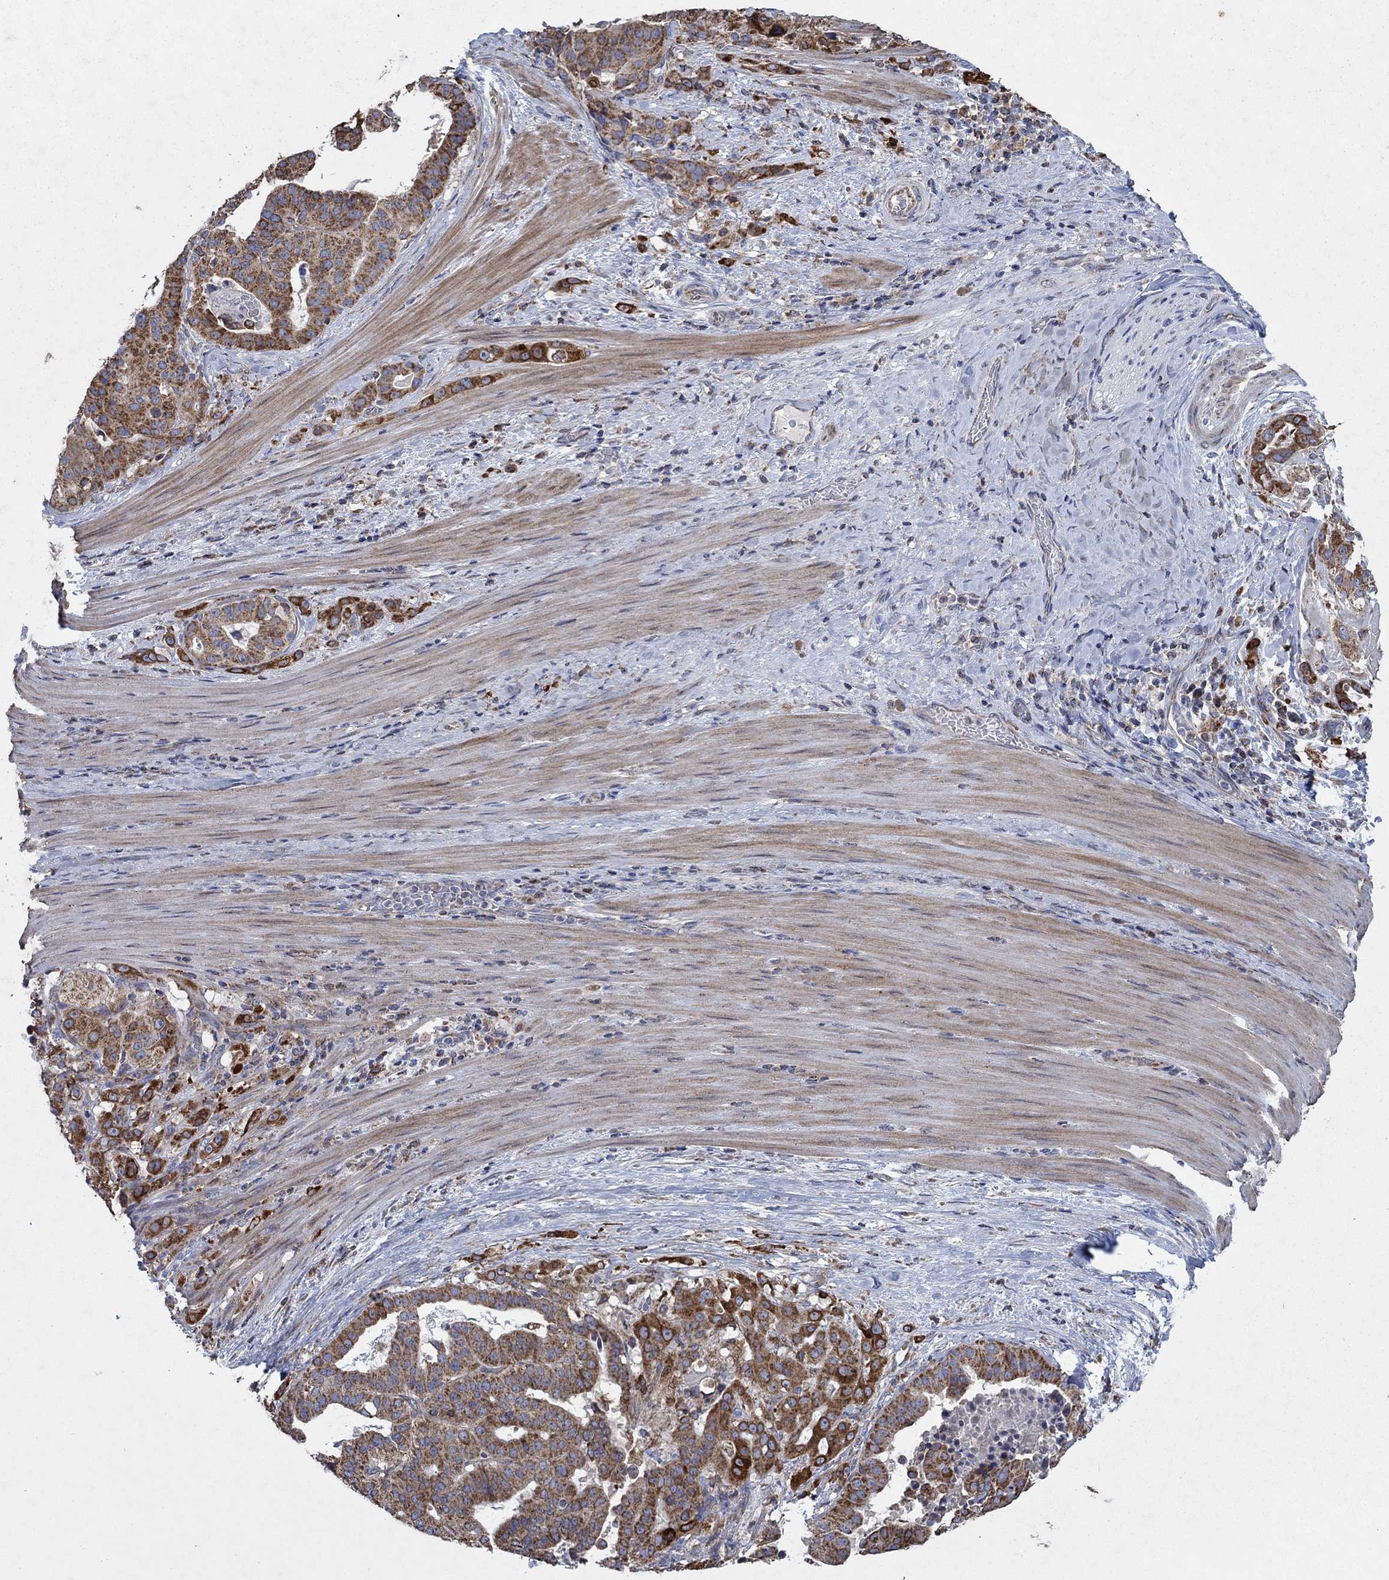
{"staining": {"intensity": "strong", "quantity": ">75%", "location": "cytoplasmic/membranous"}, "tissue": "stomach cancer", "cell_type": "Tumor cells", "image_type": "cancer", "snomed": [{"axis": "morphology", "description": "Adenocarcinoma, NOS"}, {"axis": "topography", "description": "Stomach"}], "caption": "Protein expression analysis of stomach adenocarcinoma exhibits strong cytoplasmic/membranous staining in about >75% of tumor cells. The staining was performed using DAB to visualize the protein expression in brown, while the nuclei were stained in blue with hematoxylin (Magnification: 20x).", "gene": "NCEH1", "patient": {"sex": "male", "age": 48}}